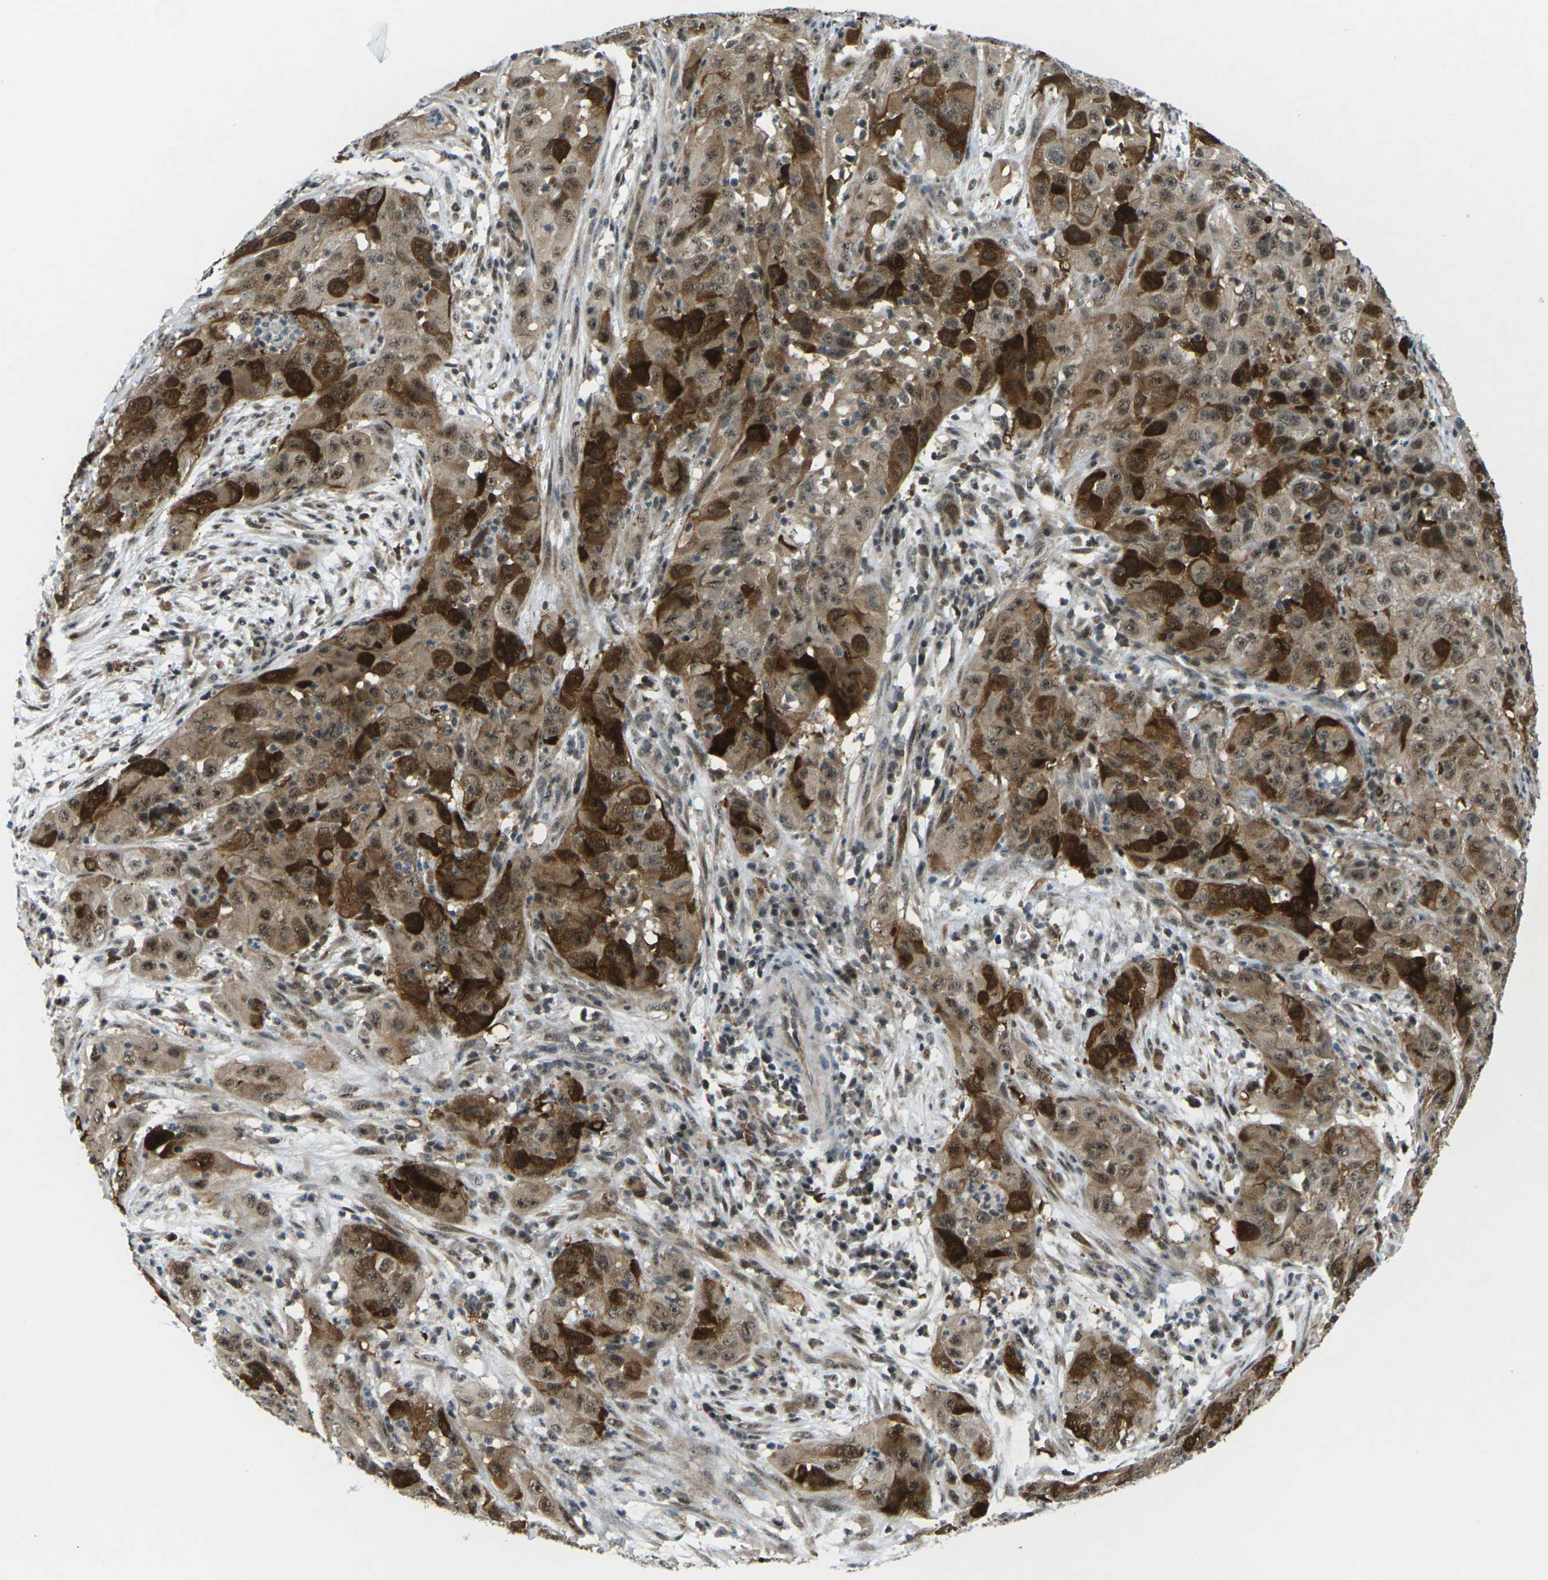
{"staining": {"intensity": "strong", "quantity": ">75%", "location": "cytoplasmic/membranous,nuclear"}, "tissue": "cervical cancer", "cell_type": "Tumor cells", "image_type": "cancer", "snomed": [{"axis": "morphology", "description": "Squamous cell carcinoma, NOS"}, {"axis": "topography", "description": "Cervix"}], "caption": "Strong cytoplasmic/membranous and nuclear protein staining is appreciated in about >75% of tumor cells in cervical cancer.", "gene": "UBE2S", "patient": {"sex": "female", "age": 32}}